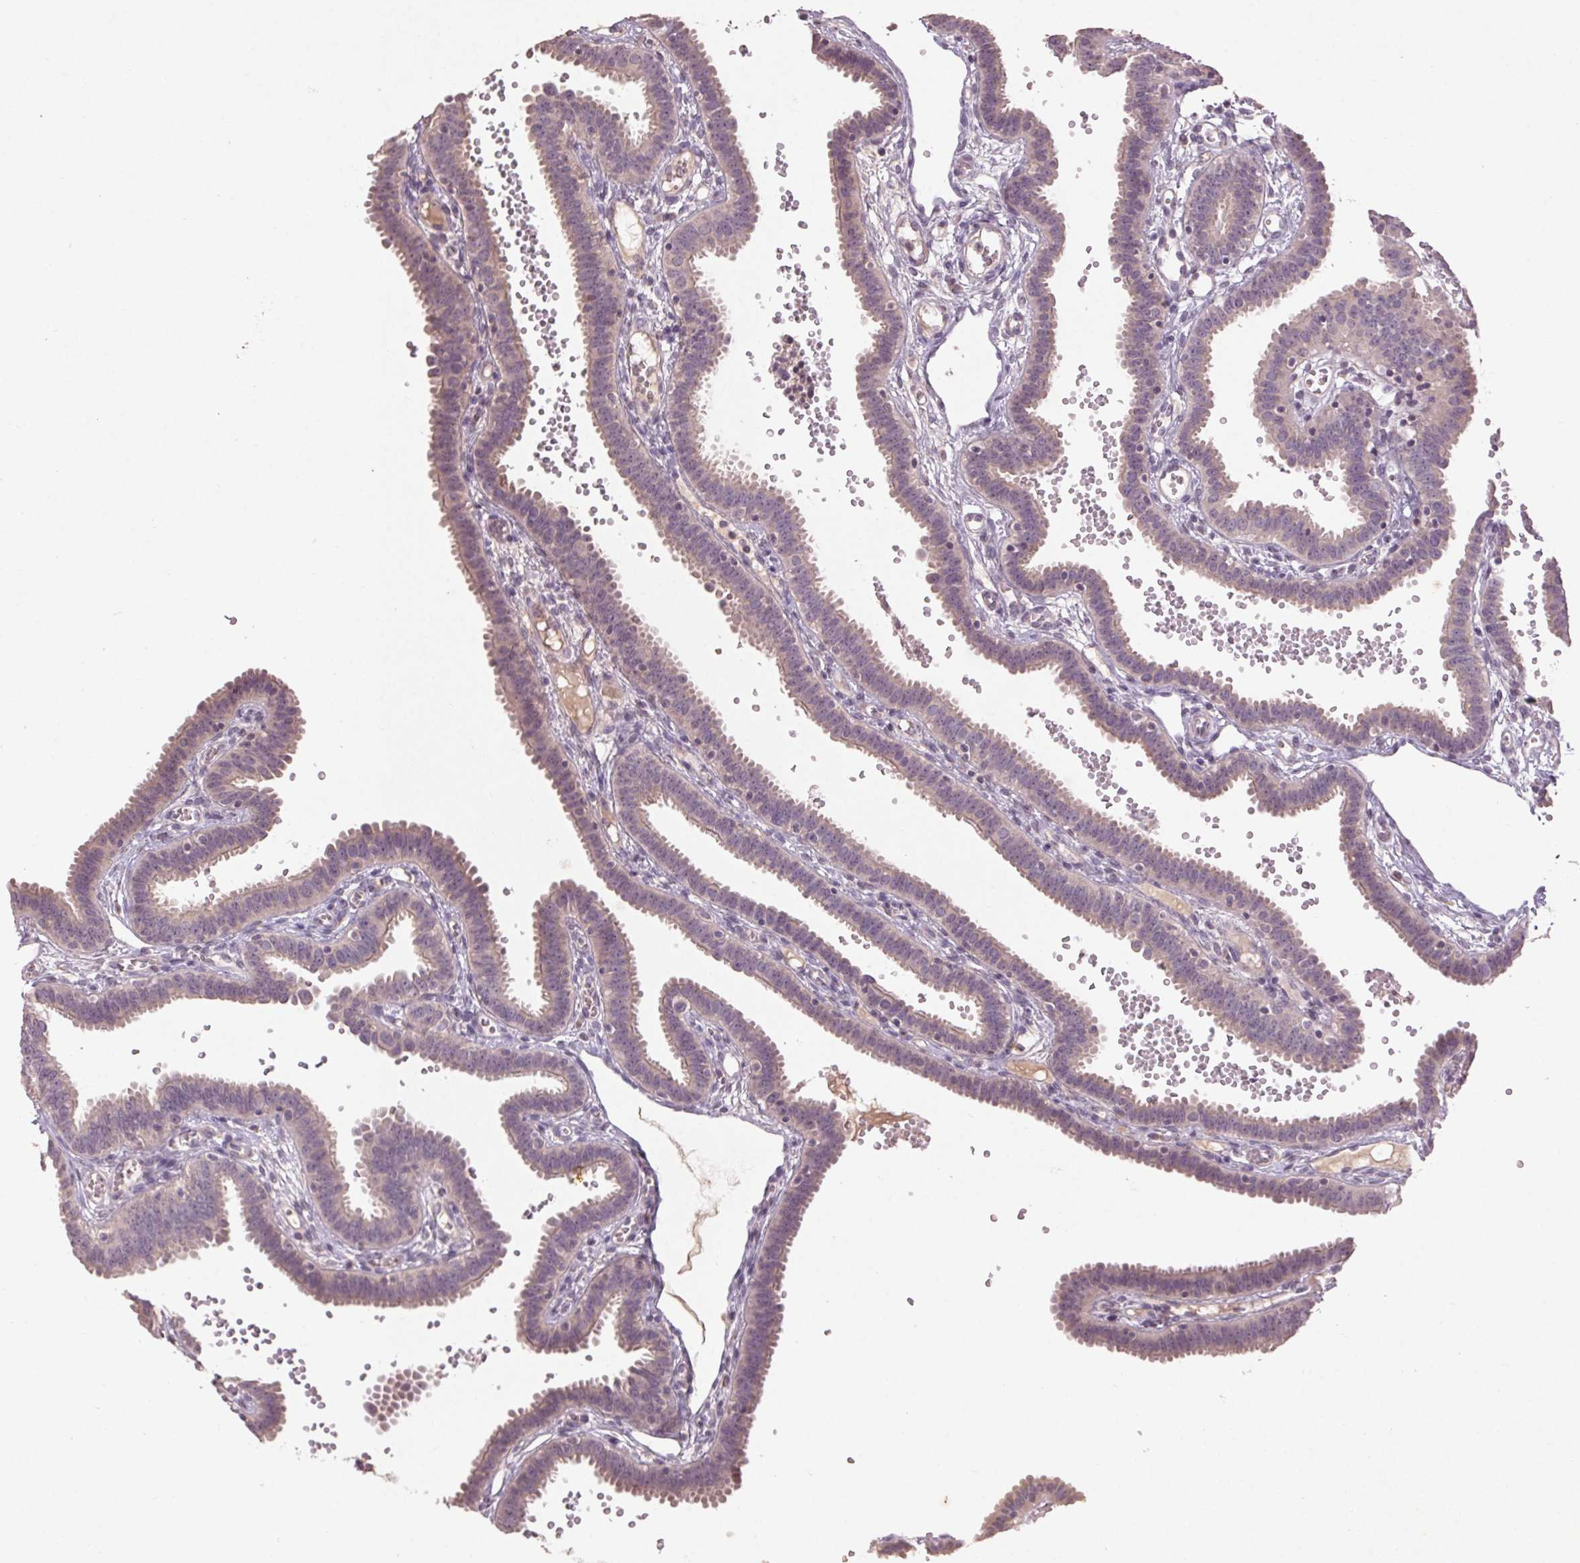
{"staining": {"intensity": "negative", "quantity": "none", "location": "none"}, "tissue": "fallopian tube", "cell_type": "Glandular cells", "image_type": "normal", "snomed": [{"axis": "morphology", "description": "Normal tissue, NOS"}, {"axis": "topography", "description": "Fallopian tube"}], "caption": "Immunohistochemistry (IHC) histopathology image of benign fallopian tube stained for a protein (brown), which demonstrates no positivity in glandular cells. The staining is performed using DAB brown chromogen with nuclei counter-stained in using hematoxylin.", "gene": "ENSG00000255641", "patient": {"sex": "female", "age": 37}}